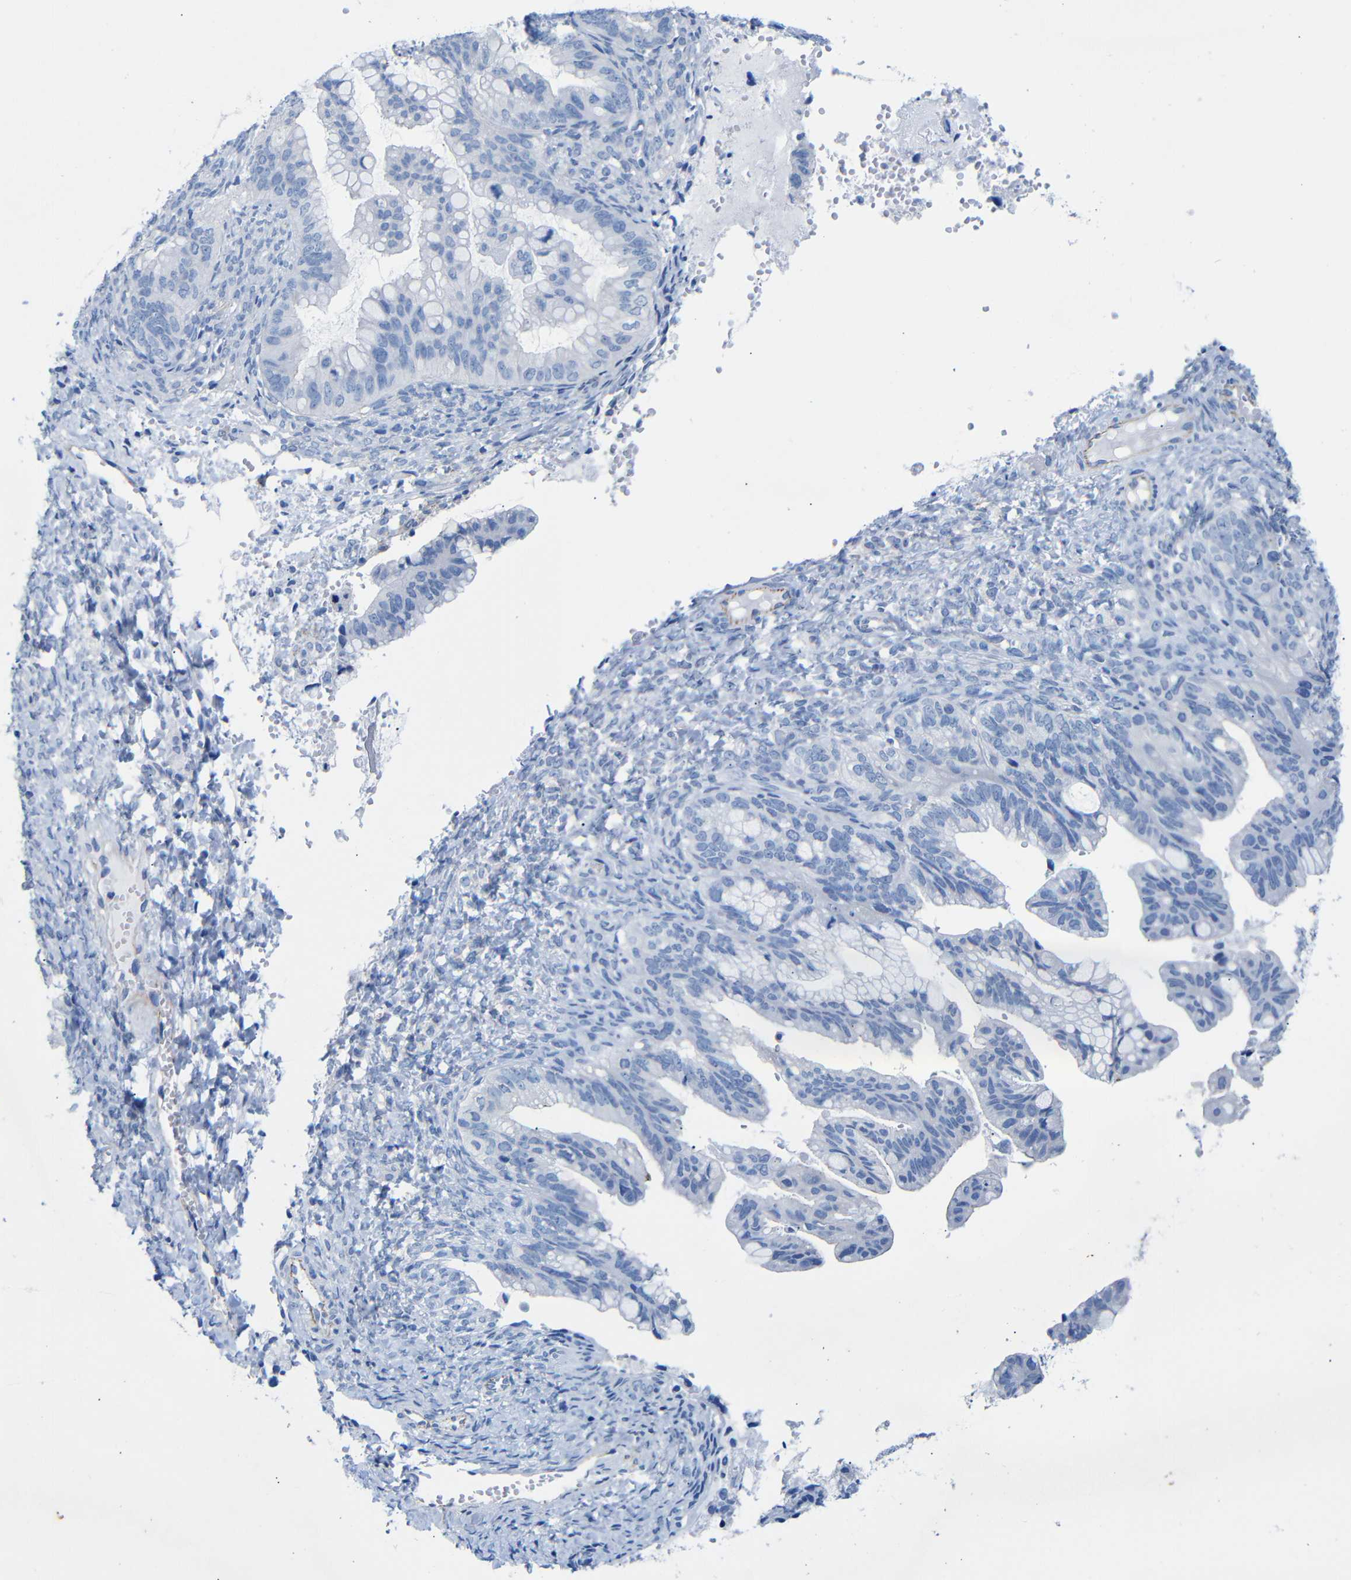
{"staining": {"intensity": "negative", "quantity": "none", "location": "none"}, "tissue": "ovarian cancer", "cell_type": "Tumor cells", "image_type": "cancer", "snomed": [{"axis": "morphology", "description": "Cystadenocarcinoma, mucinous, NOS"}, {"axis": "topography", "description": "Ovary"}], "caption": "Mucinous cystadenocarcinoma (ovarian) was stained to show a protein in brown. There is no significant positivity in tumor cells.", "gene": "CGNL1", "patient": {"sex": "female", "age": 36}}